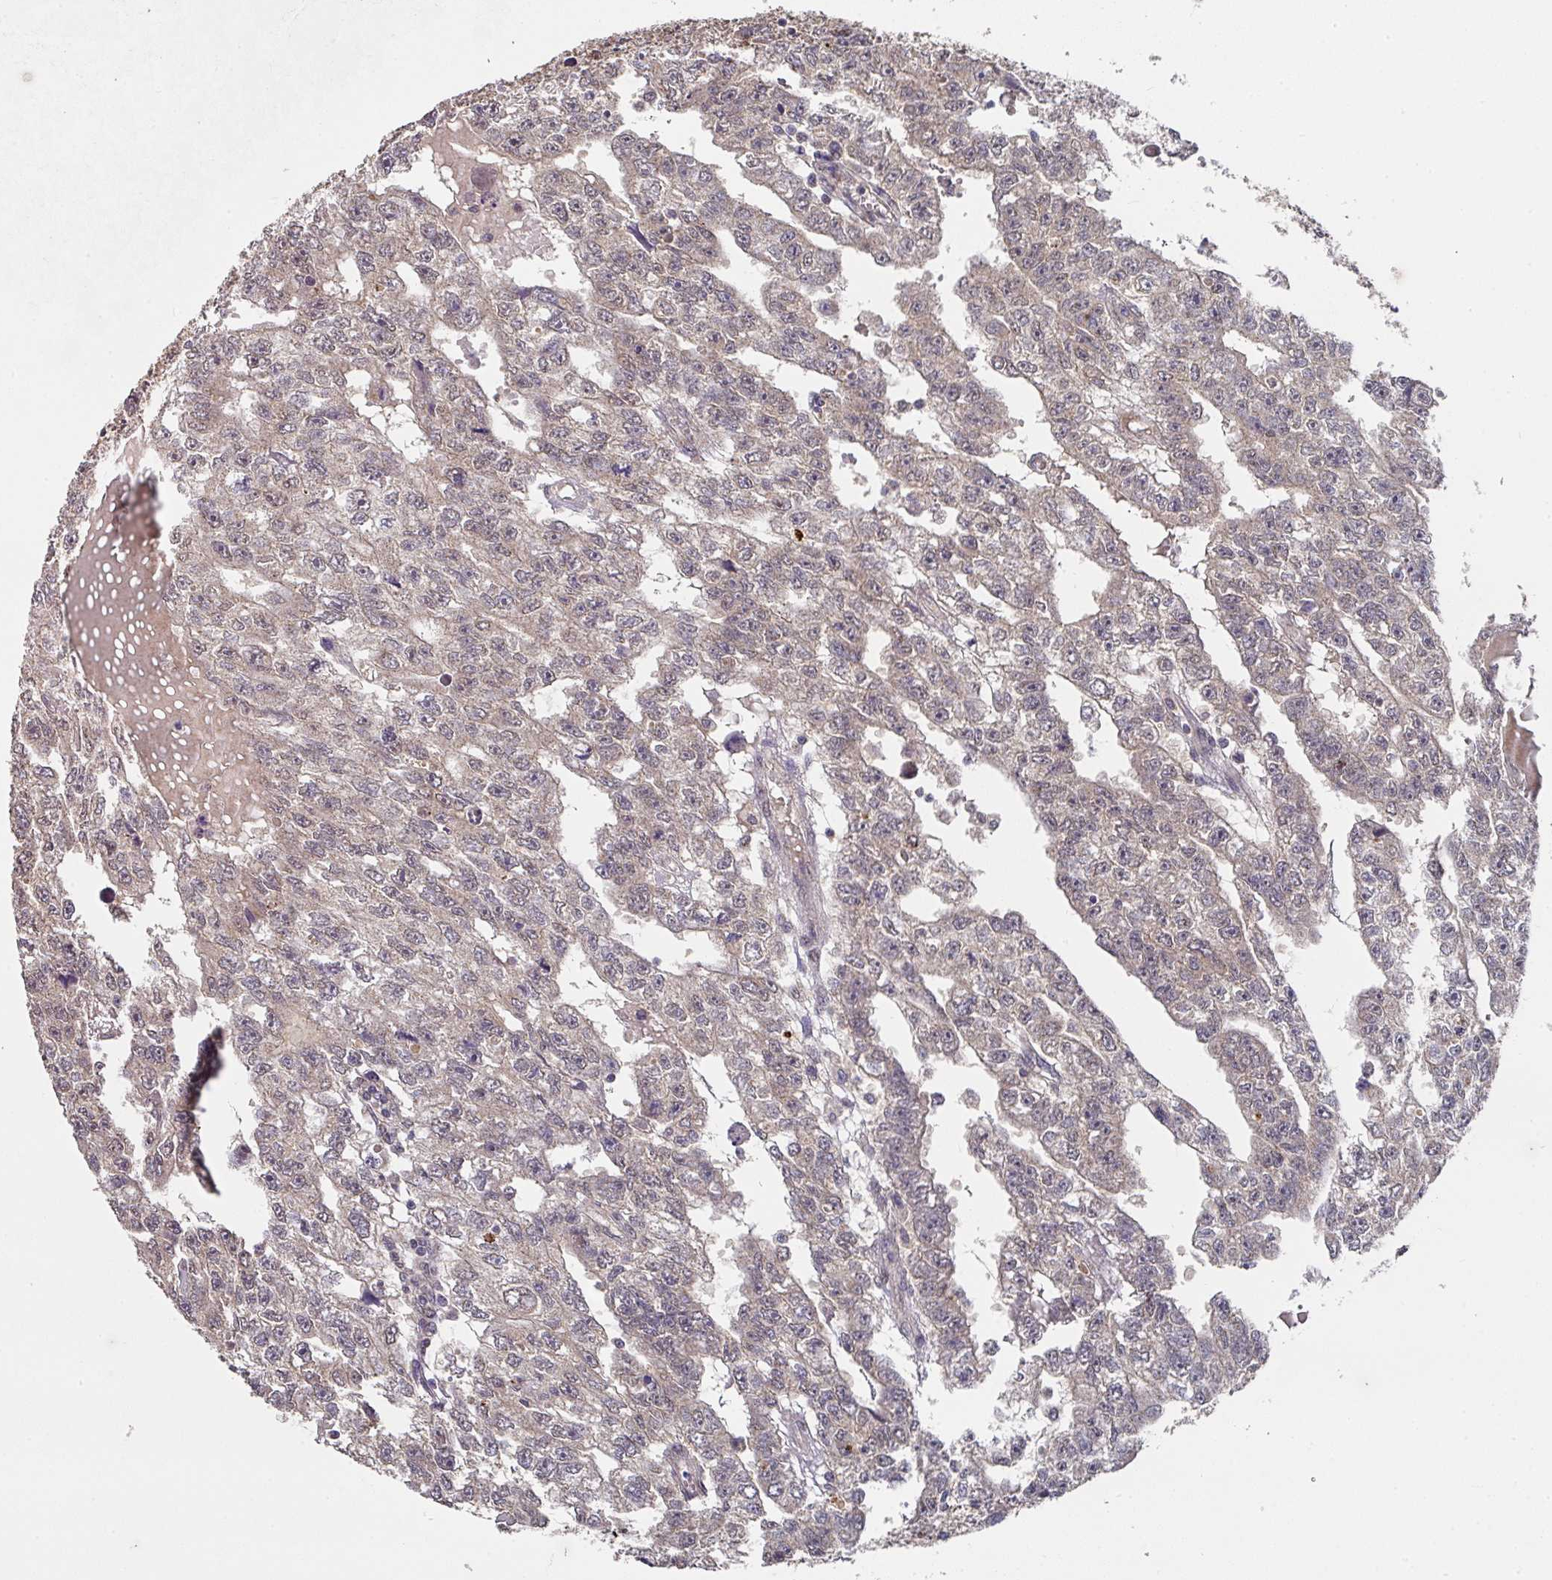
{"staining": {"intensity": "weak", "quantity": "<25%", "location": "cytoplasmic/membranous"}, "tissue": "testis cancer", "cell_type": "Tumor cells", "image_type": "cancer", "snomed": [{"axis": "morphology", "description": "Carcinoma, Embryonal, NOS"}, {"axis": "topography", "description": "Testis"}], "caption": "Testis cancer (embryonal carcinoma) was stained to show a protein in brown. There is no significant positivity in tumor cells.", "gene": "EXTL3", "patient": {"sex": "male", "age": 20}}